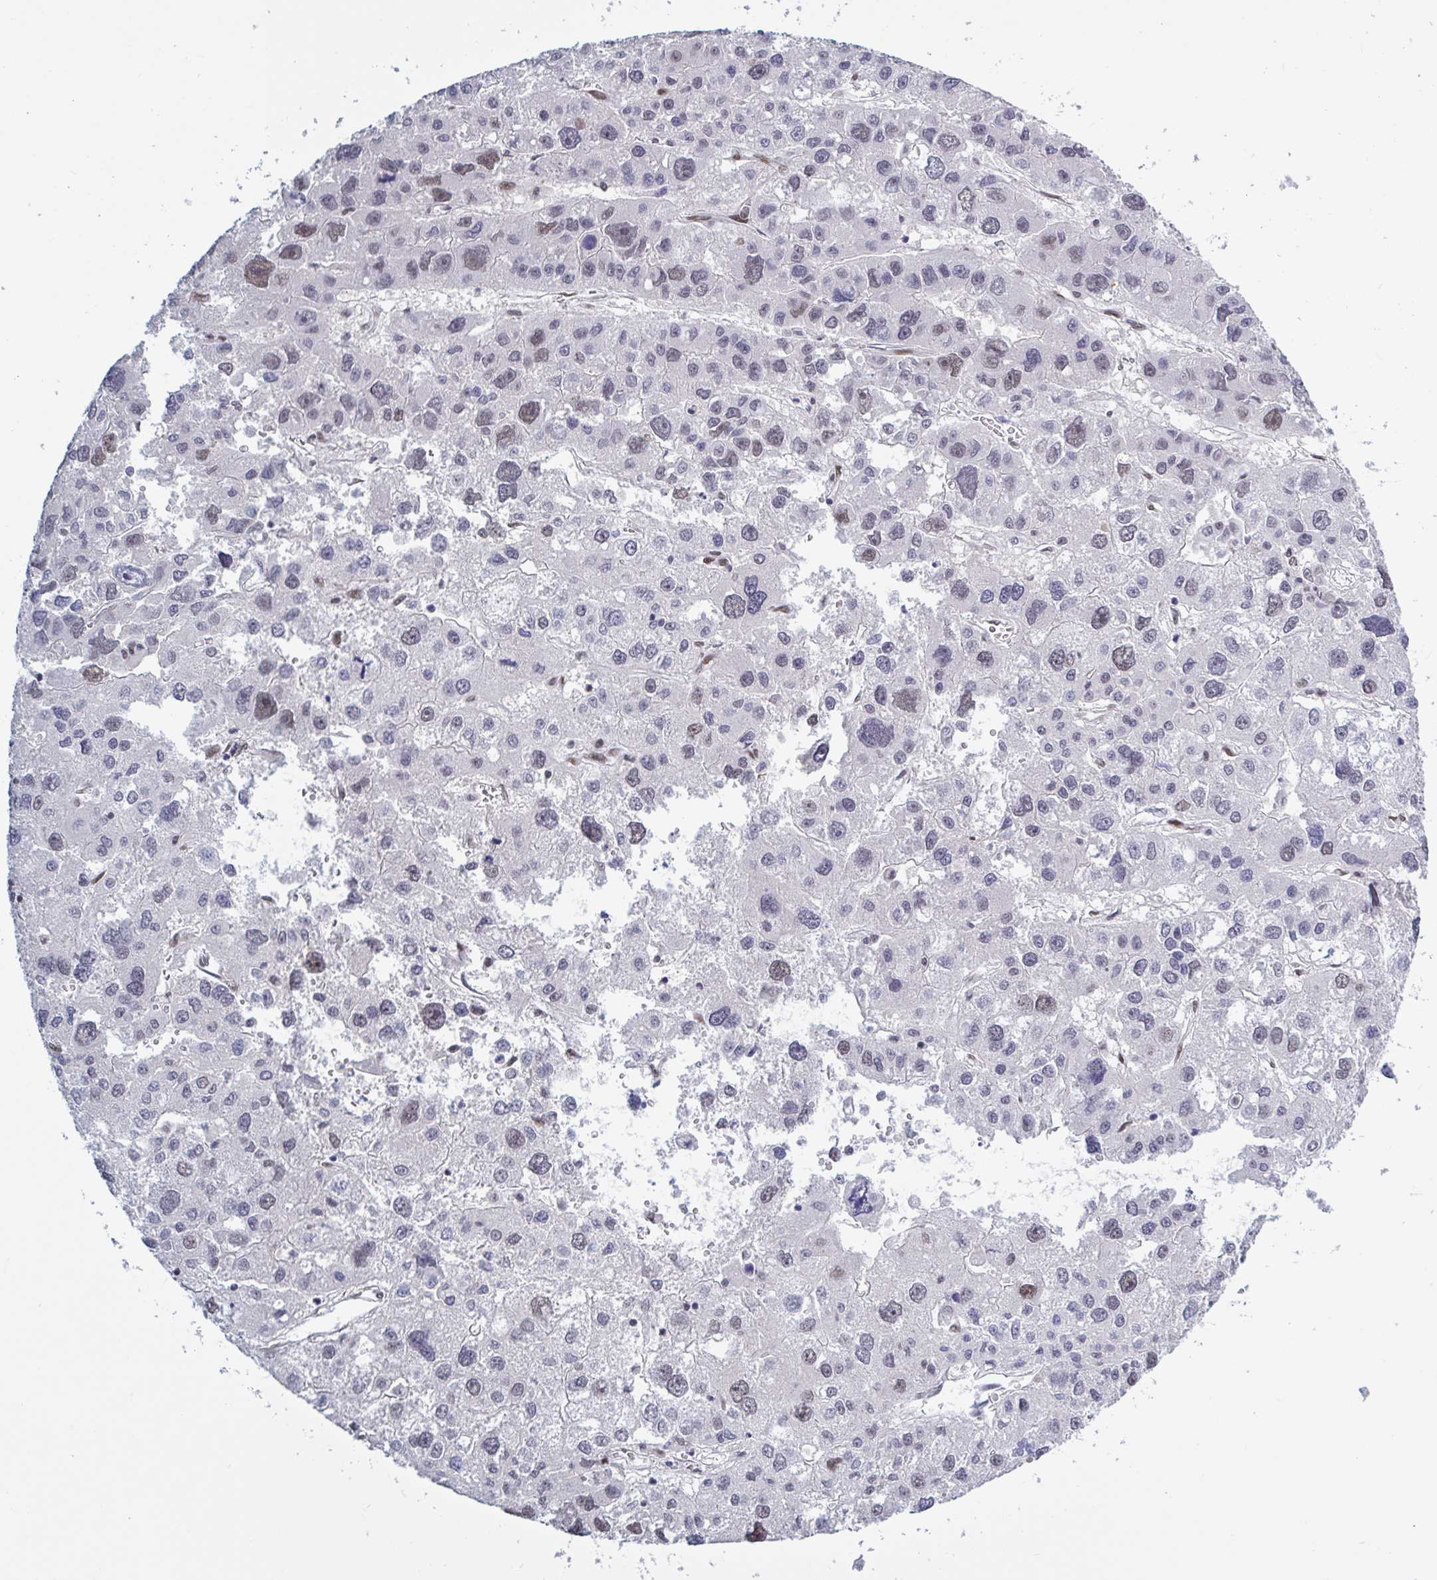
{"staining": {"intensity": "weak", "quantity": "25%-75%", "location": "nuclear"}, "tissue": "liver cancer", "cell_type": "Tumor cells", "image_type": "cancer", "snomed": [{"axis": "morphology", "description": "Carcinoma, Hepatocellular, NOS"}, {"axis": "topography", "description": "Liver"}], "caption": "Human liver cancer (hepatocellular carcinoma) stained with a brown dye displays weak nuclear positive positivity in approximately 25%-75% of tumor cells.", "gene": "BCL7B", "patient": {"sex": "male", "age": 73}}